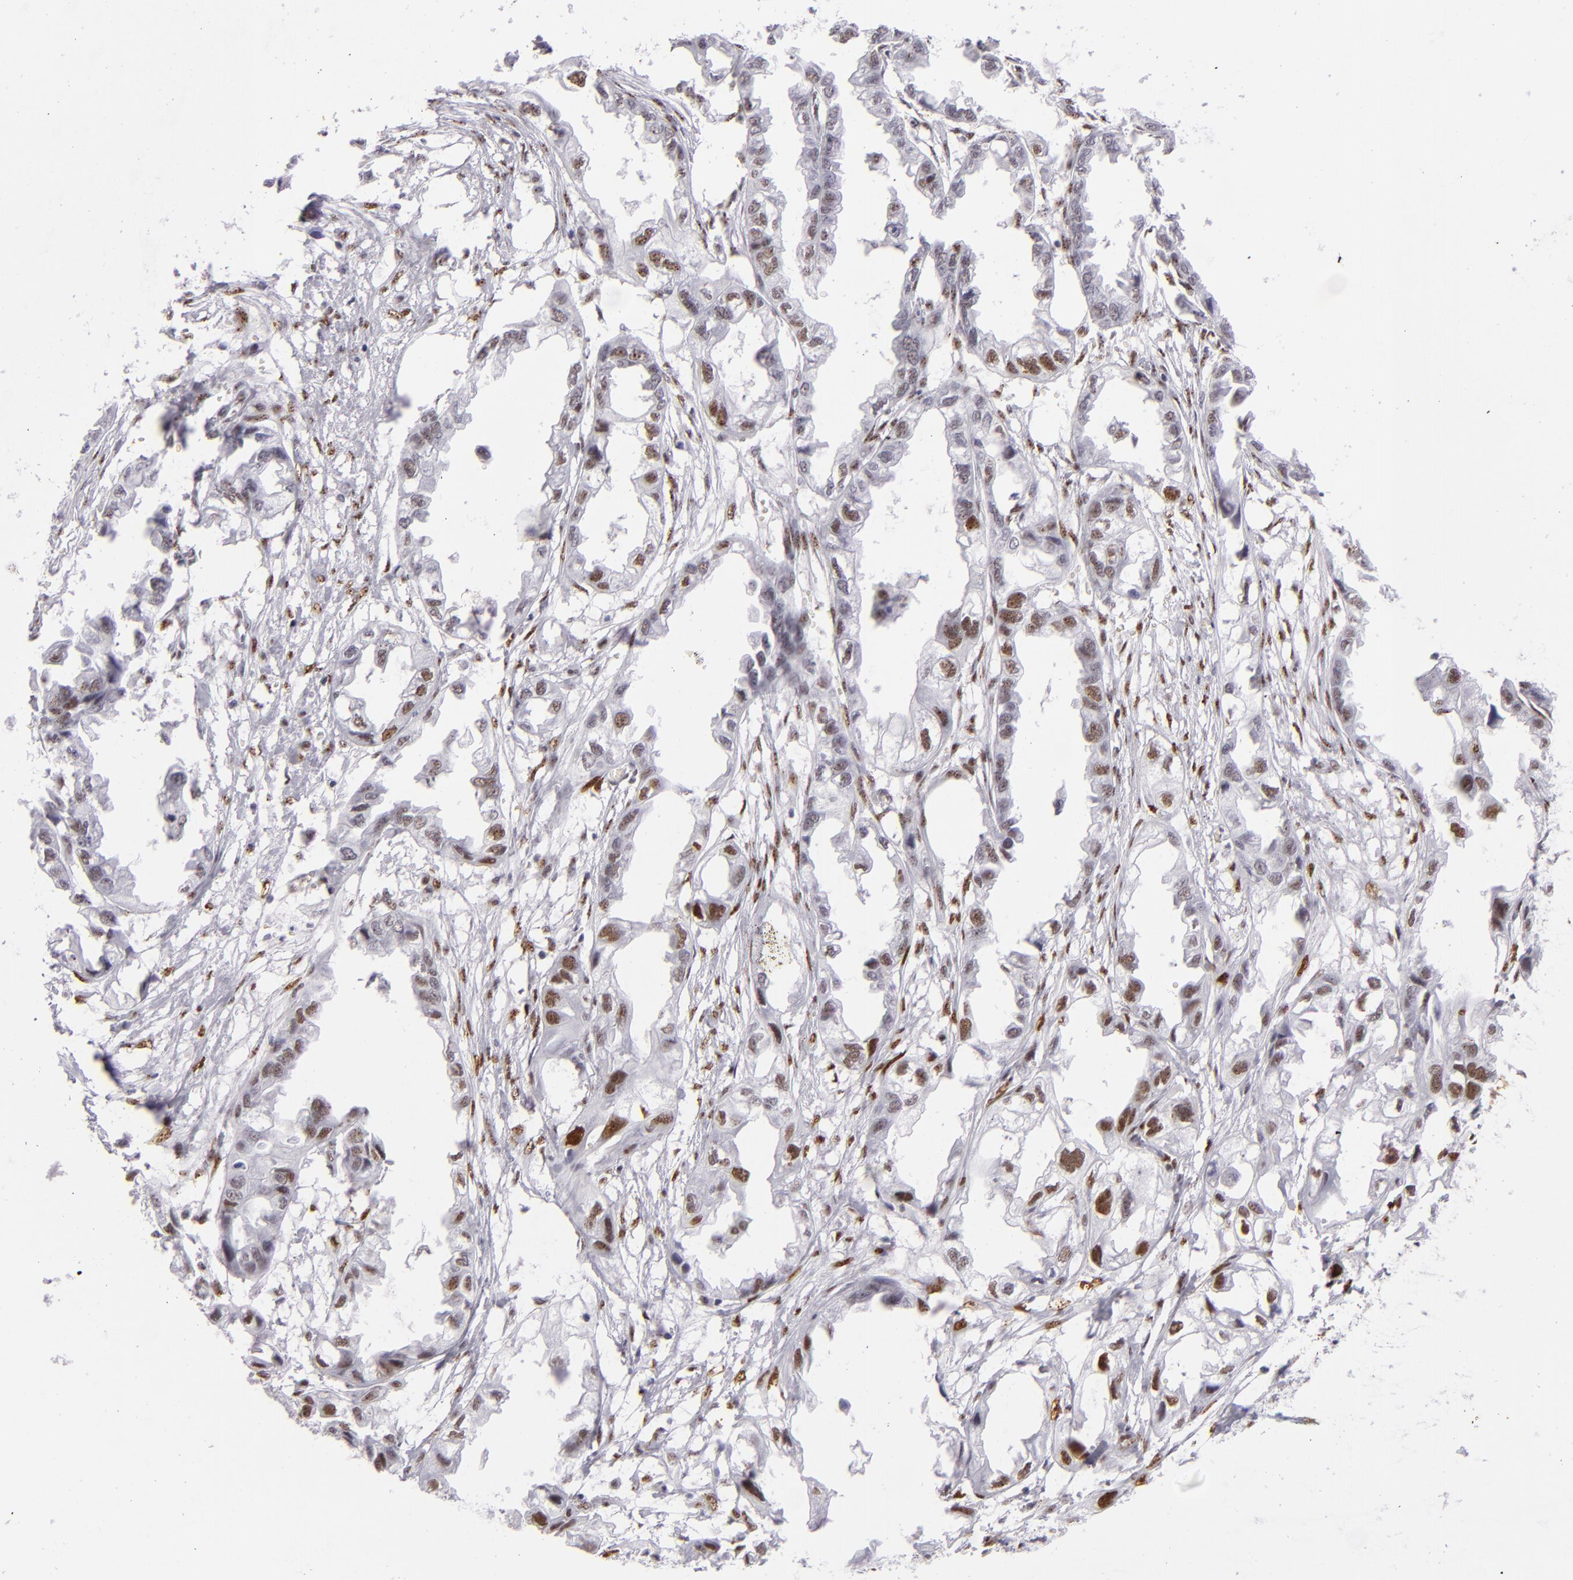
{"staining": {"intensity": "strong", "quantity": "25%-75%", "location": "nuclear"}, "tissue": "endometrial cancer", "cell_type": "Tumor cells", "image_type": "cancer", "snomed": [{"axis": "morphology", "description": "Adenocarcinoma, NOS"}, {"axis": "topography", "description": "Endometrium"}], "caption": "Tumor cells show strong nuclear expression in approximately 25%-75% of cells in endometrial adenocarcinoma.", "gene": "TOP3A", "patient": {"sex": "female", "age": 67}}